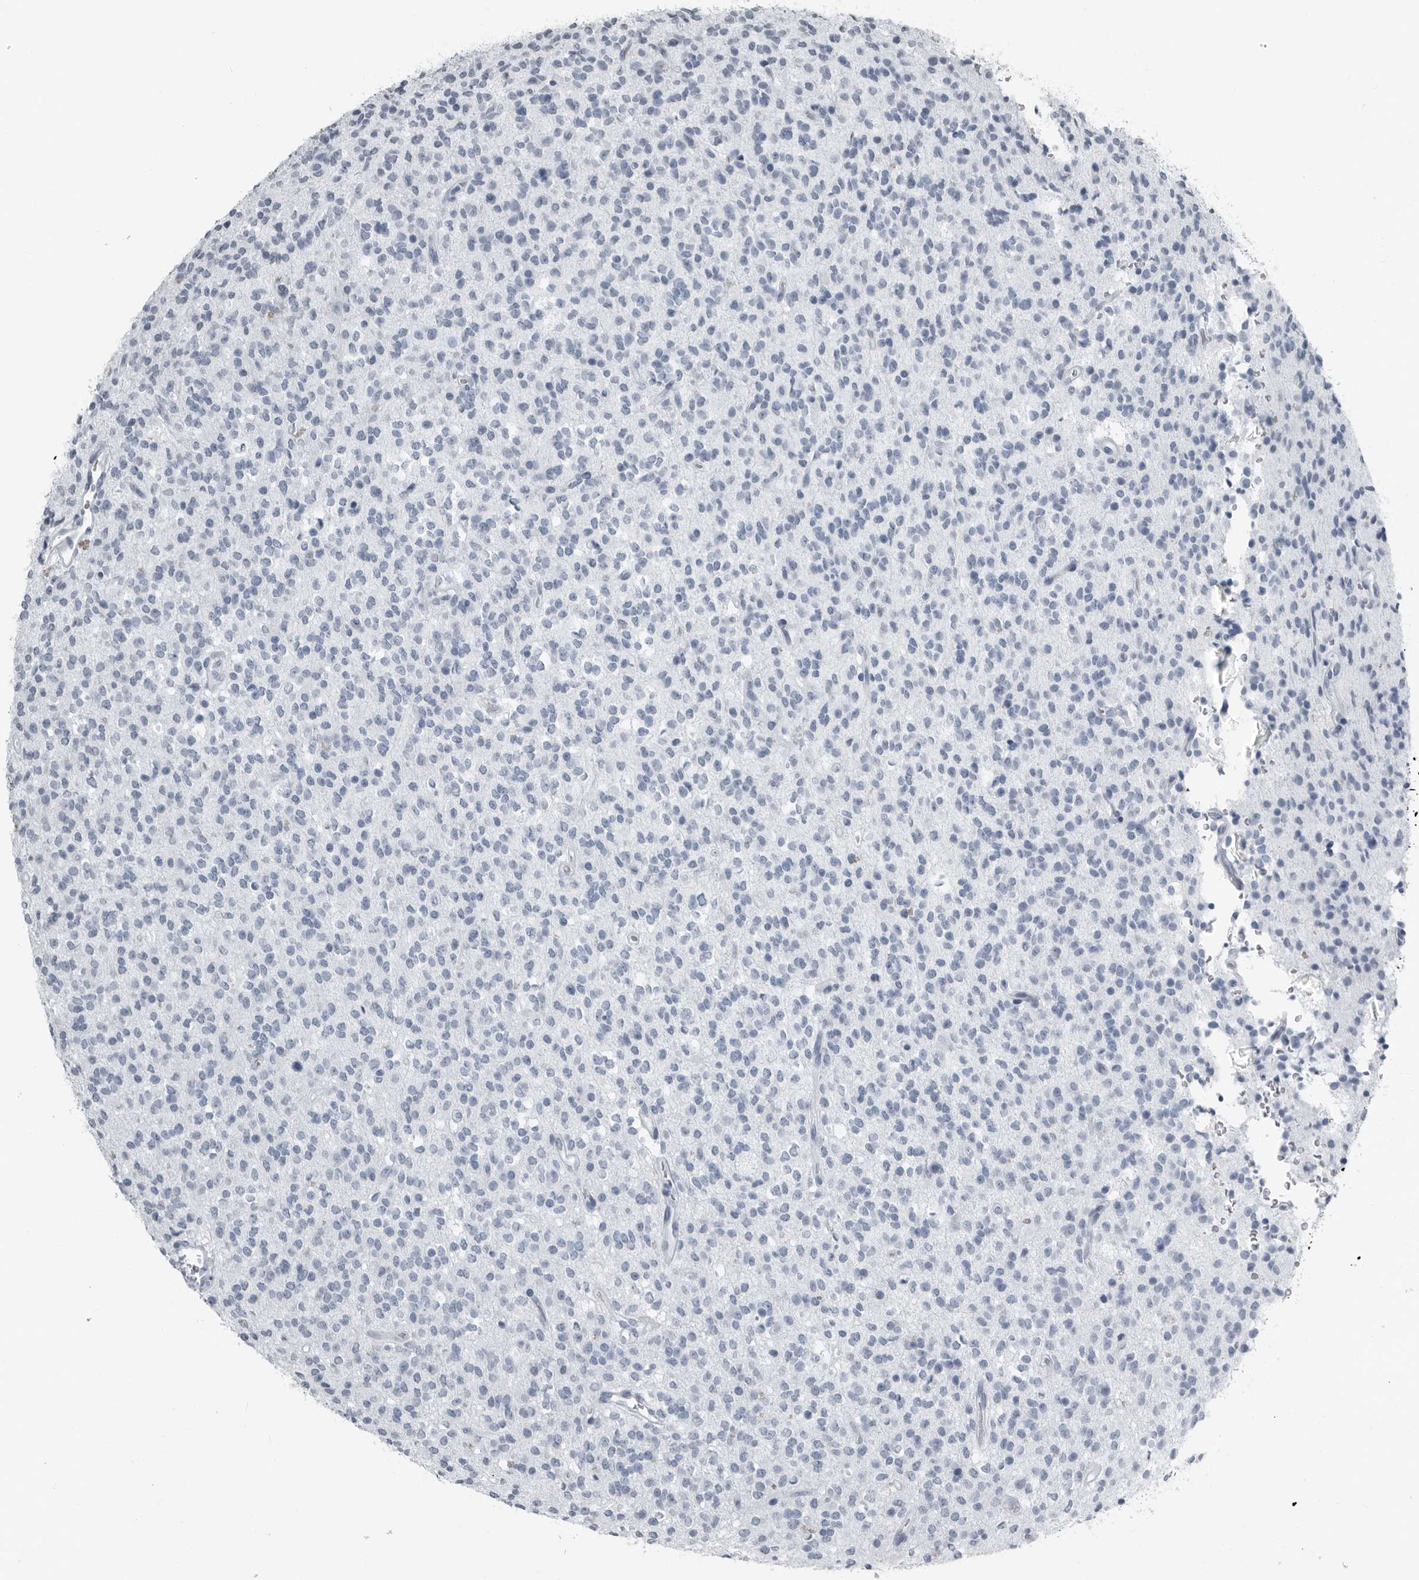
{"staining": {"intensity": "negative", "quantity": "none", "location": "none"}, "tissue": "glioma", "cell_type": "Tumor cells", "image_type": "cancer", "snomed": [{"axis": "morphology", "description": "Glioma, malignant, High grade"}, {"axis": "topography", "description": "Brain"}], "caption": "Immunohistochemistry (IHC) photomicrograph of human glioma stained for a protein (brown), which exhibits no positivity in tumor cells. (DAB immunohistochemistry (IHC), high magnification).", "gene": "PRSS1", "patient": {"sex": "male", "age": 34}}